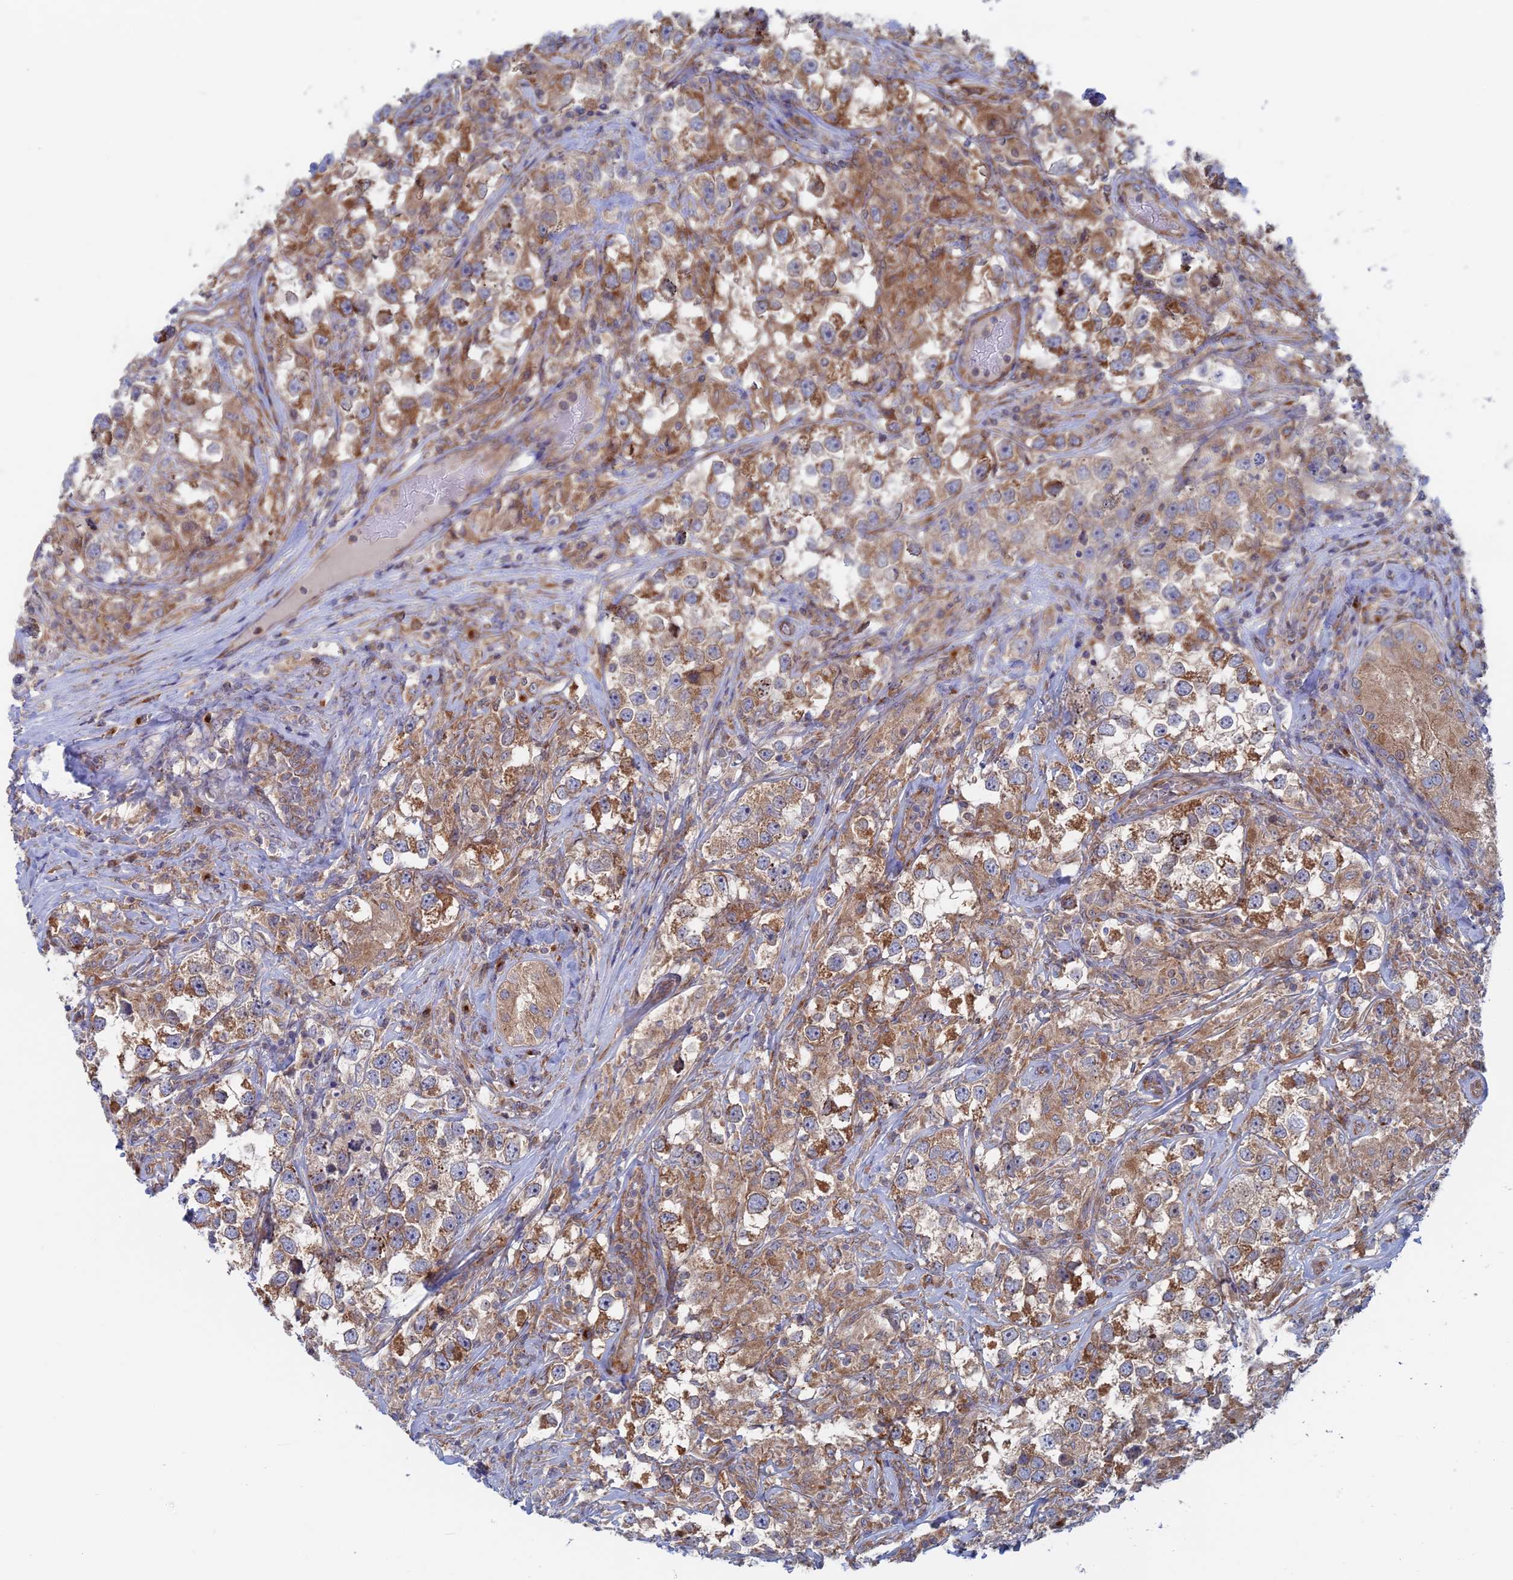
{"staining": {"intensity": "moderate", "quantity": ">75%", "location": "cytoplasmic/membranous"}, "tissue": "testis cancer", "cell_type": "Tumor cells", "image_type": "cancer", "snomed": [{"axis": "morphology", "description": "Seminoma, NOS"}, {"axis": "topography", "description": "Testis"}], "caption": "Human testis seminoma stained with a protein marker shows moderate staining in tumor cells.", "gene": "TBC1D30", "patient": {"sex": "male", "age": 46}}